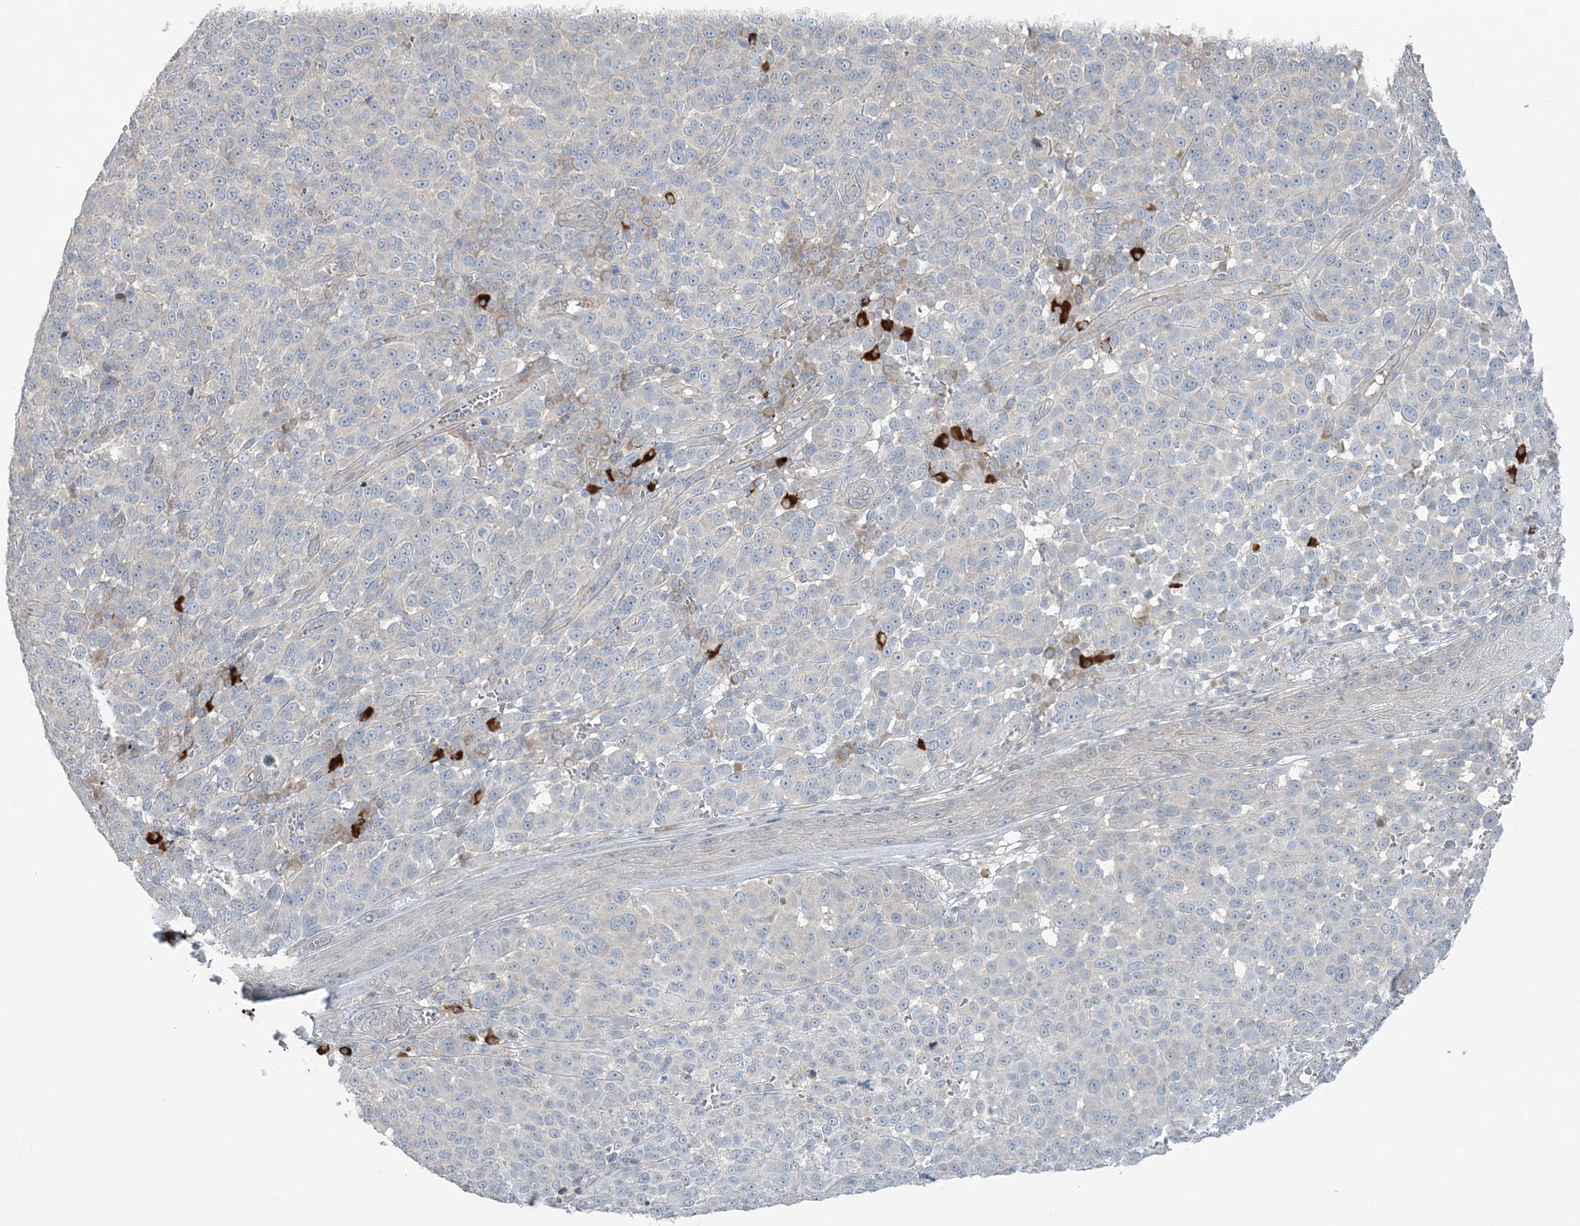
{"staining": {"intensity": "negative", "quantity": "none", "location": "none"}, "tissue": "melanoma", "cell_type": "Tumor cells", "image_type": "cancer", "snomed": [{"axis": "morphology", "description": "Malignant melanoma, NOS"}, {"axis": "topography", "description": "Skin"}], "caption": "DAB immunohistochemical staining of human malignant melanoma exhibits no significant staining in tumor cells.", "gene": "SLC4A10", "patient": {"sex": "male", "age": 49}}